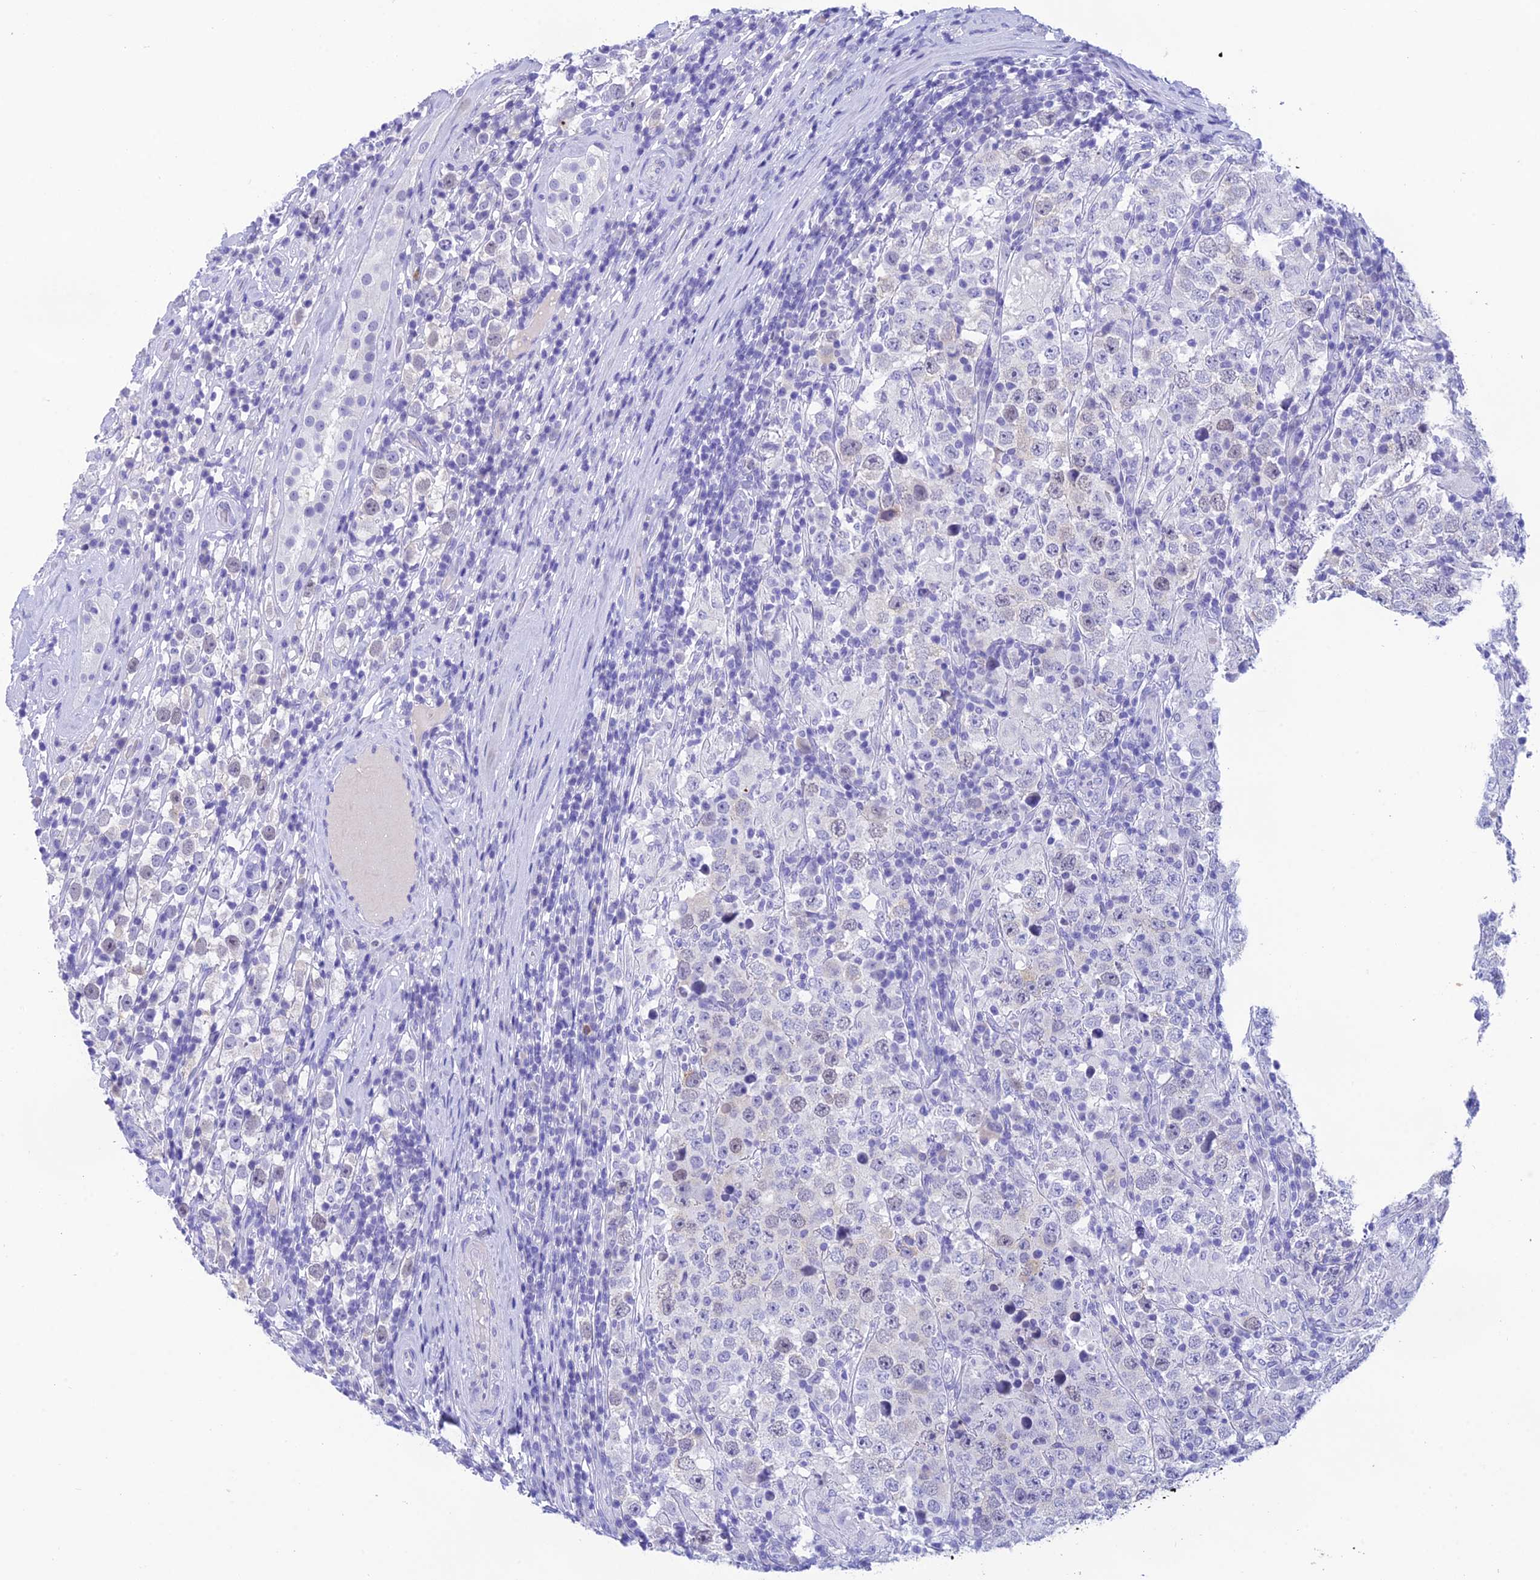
{"staining": {"intensity": "negative", "quantity": "none", "location": "none"}, "tissue": "testis cancer", "cell_type": "Tumor cells", "image_type": "cancer", "snomed": [{"axis": "morphology", "description": "Normal tissue, NOS"}, {"axis": "morphology", "description": "Urothelial carcinoma, High grade"}, {"axis": "morphology", "description": "Seminoma, NOS"}, {"axis": "morphology", "description": "Carcinoma, Embryonal, NOS"}, {"axis": "topography", "description": "Urinary bladder"}, {"axis": "topography", "description": "Testis"}], "caption": "This is an IHC micrograph of testis high-grade urothelial carcinoma. There is no staining in tumor cells.", "gene": "KDELR3", "patient": {"sex": "male", "age": 41}}